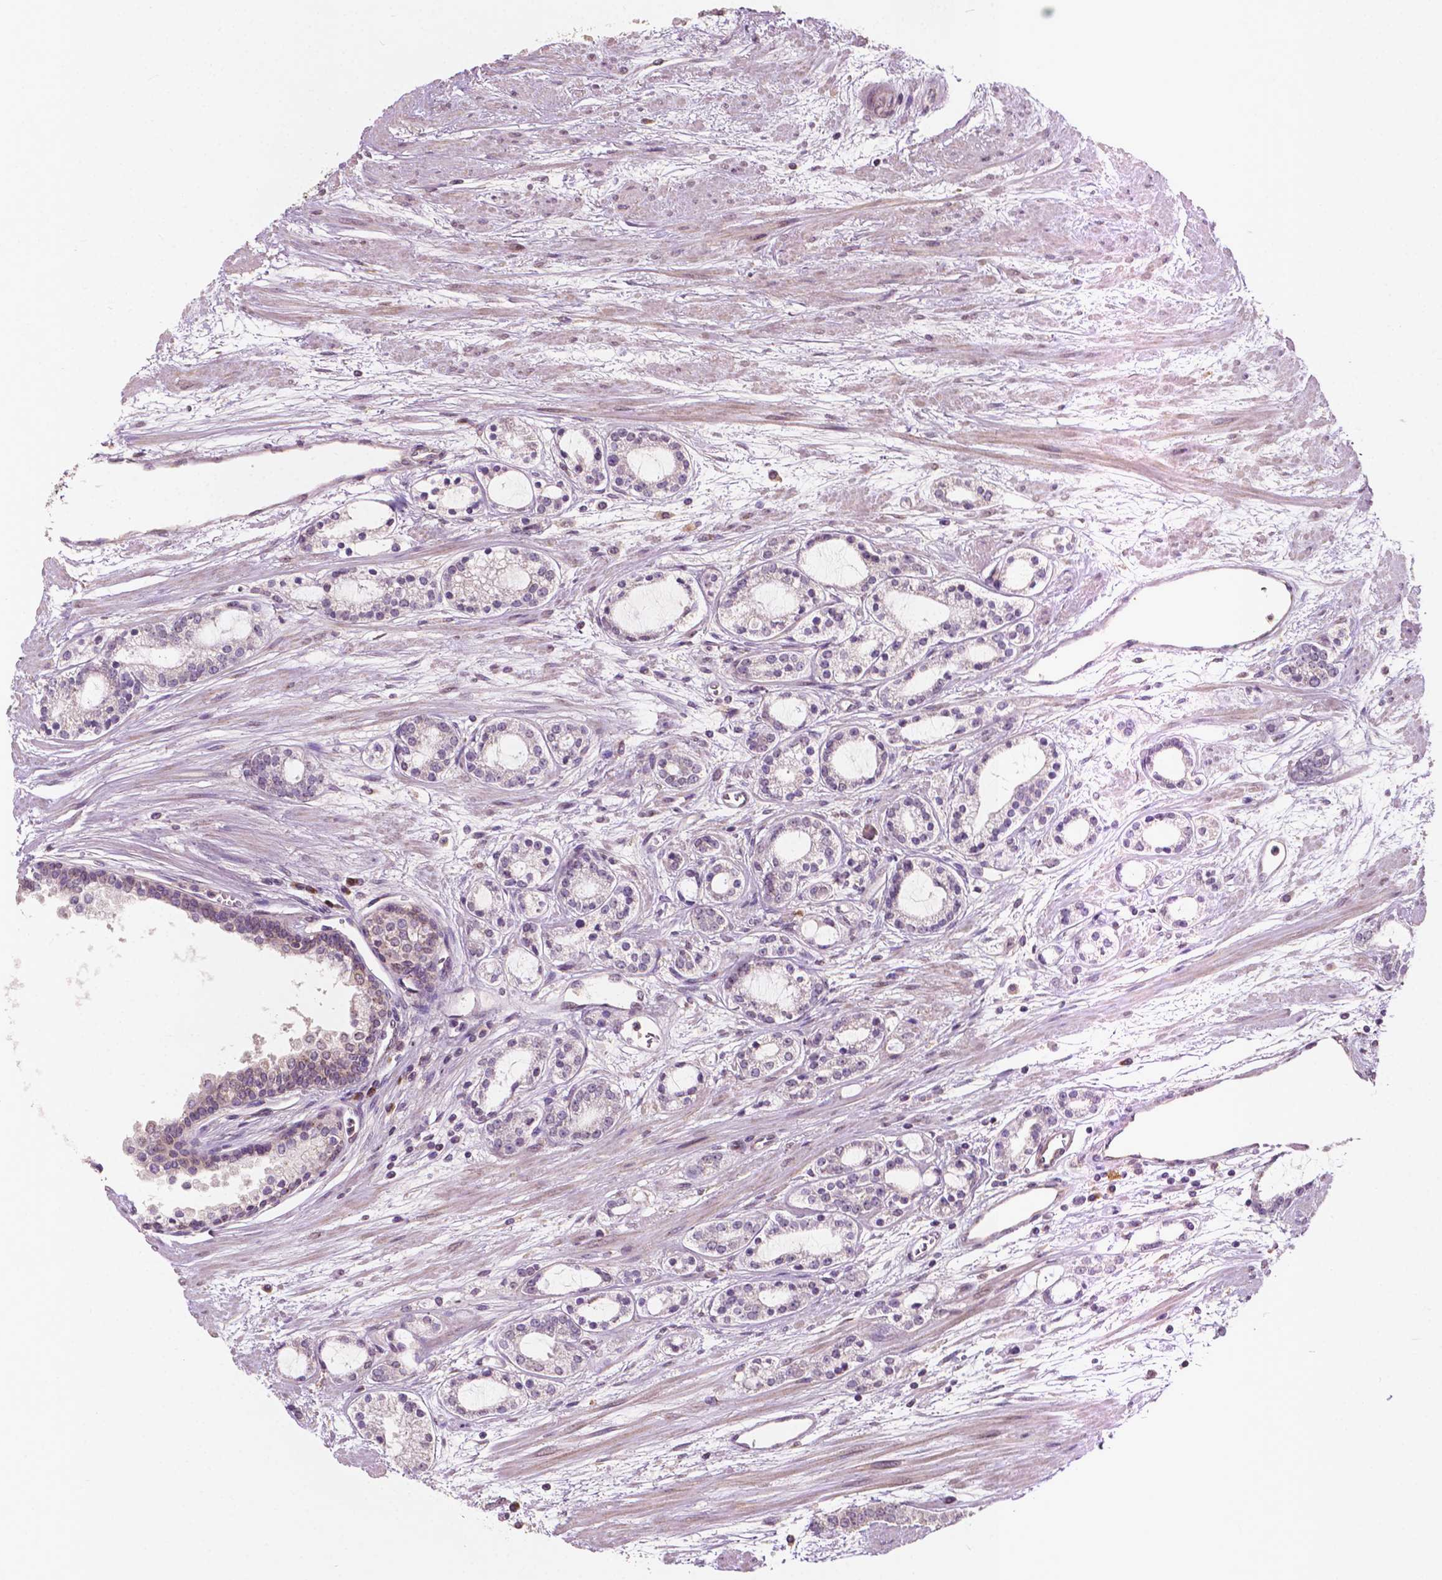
{"staining": {"intensity": "negative", "quantity": "none", "location": "none"}, "tissue": "prostate cancer", "cell_type": "Tumor cells", "image_type": "cancer", "snomed": [{"axis": "morphology", "description": "Adenocarcinoma, Medium grade"}, {"axis": "topography", "description": "Prostate"}], "caption": "Immunohistochemistry image of prostate cancer stained for a protein (brown), which displays no staining in tumor cells.", "gene": "EBAG9", "patient": {"sex": "male", "age": 57}}